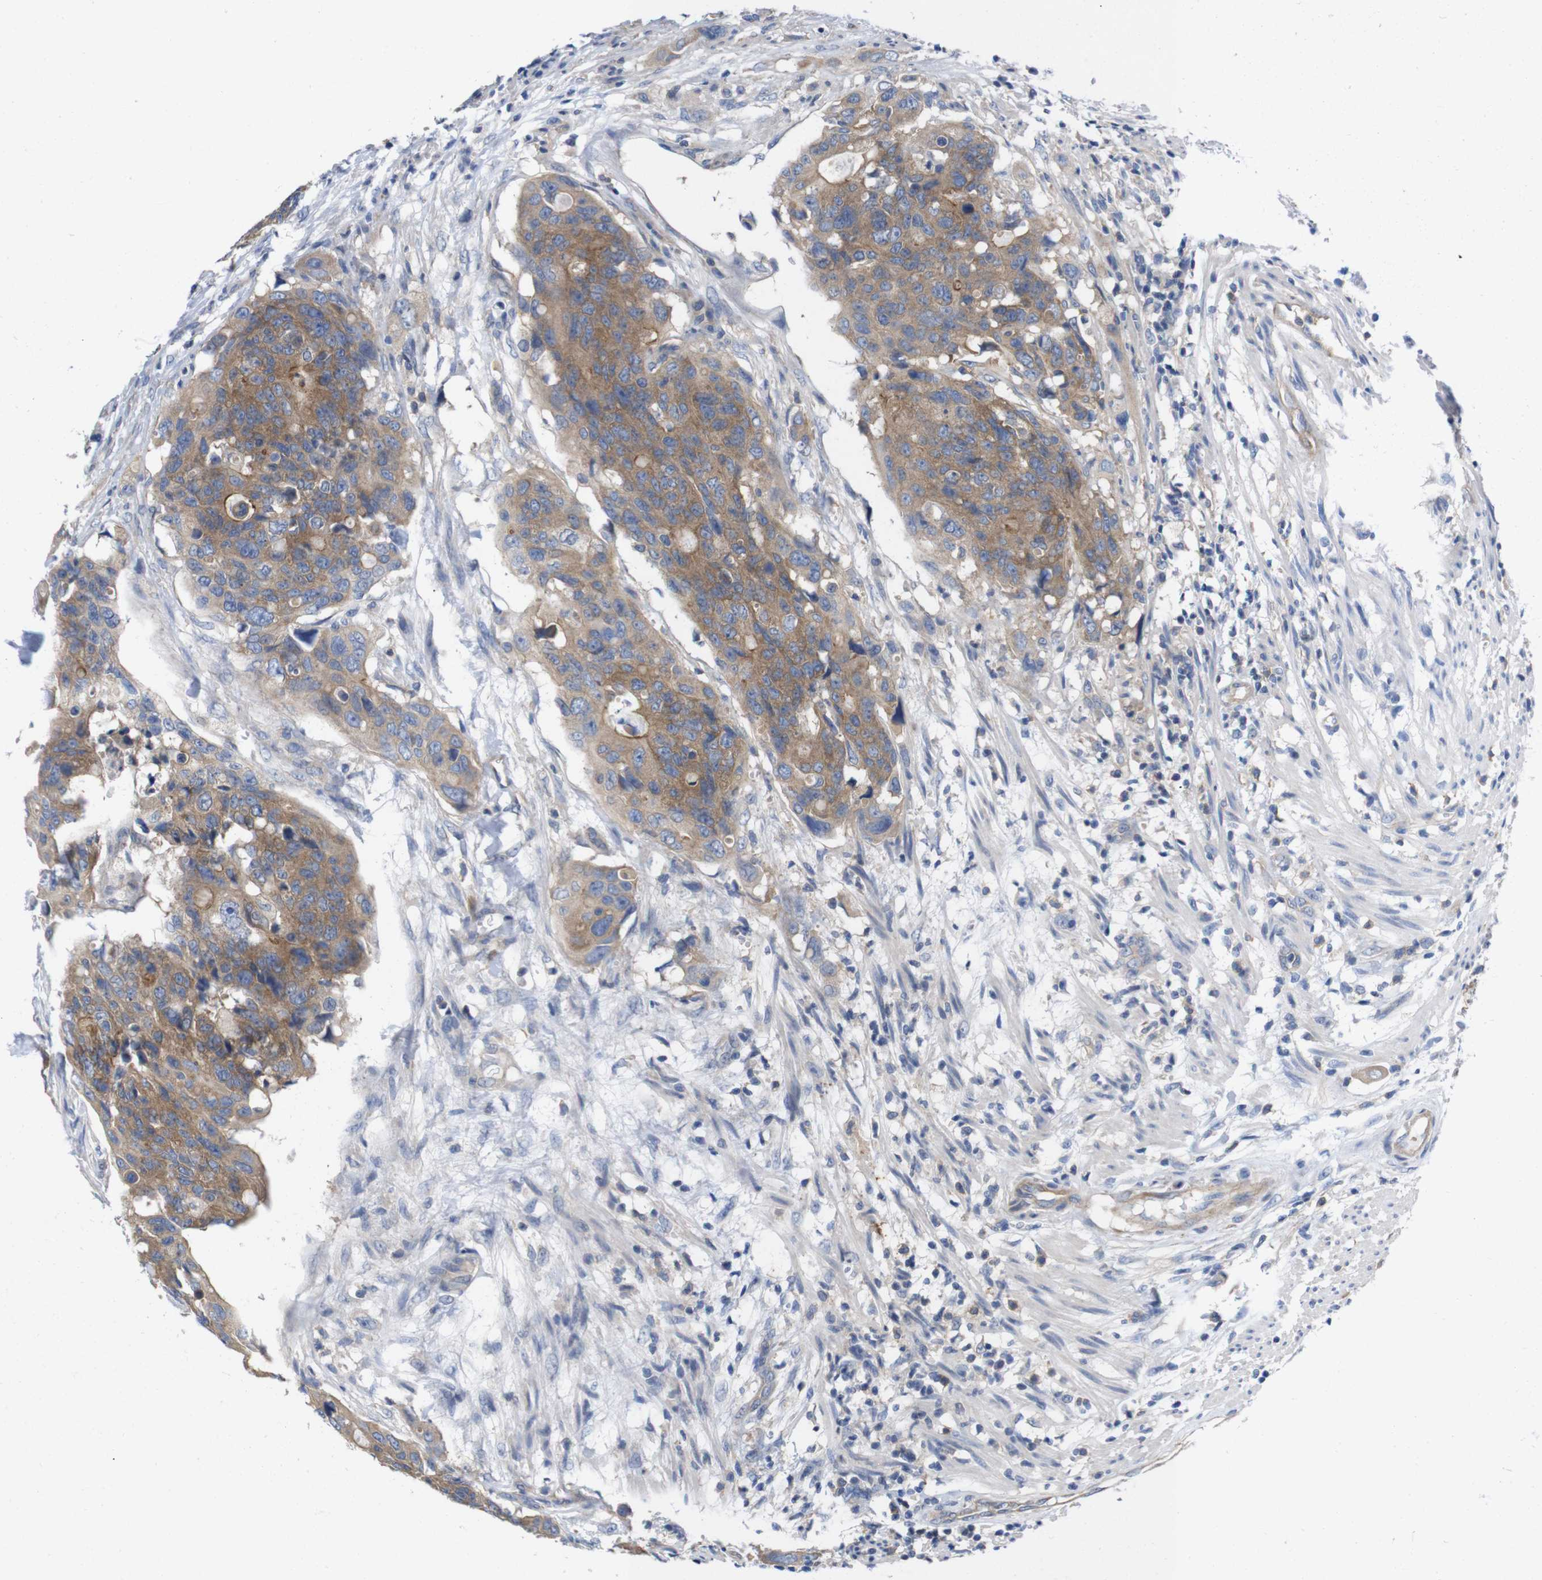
{"staining": {"intensity": "moderate", "quantity": ">75%", "location": "cytoplasmic/membranous"}, "tissue": "colorectal cancer", "cell_type": "Tumor cells", "image_type": "cancer", "snomed": [{"axis": "morphology", "description": "Adenocarcinoma, NOS"}, {"axis": "topography", "description": "Colon"}], "caption": "This is a histology image of immunohistochemistry (IHC) staining of colorectal cancer, which shows moderate expression in the cytoplasmic/membranous of tumor cells.", "gene": "USH1C", "patient": {"sex": "female", "age": 57}}